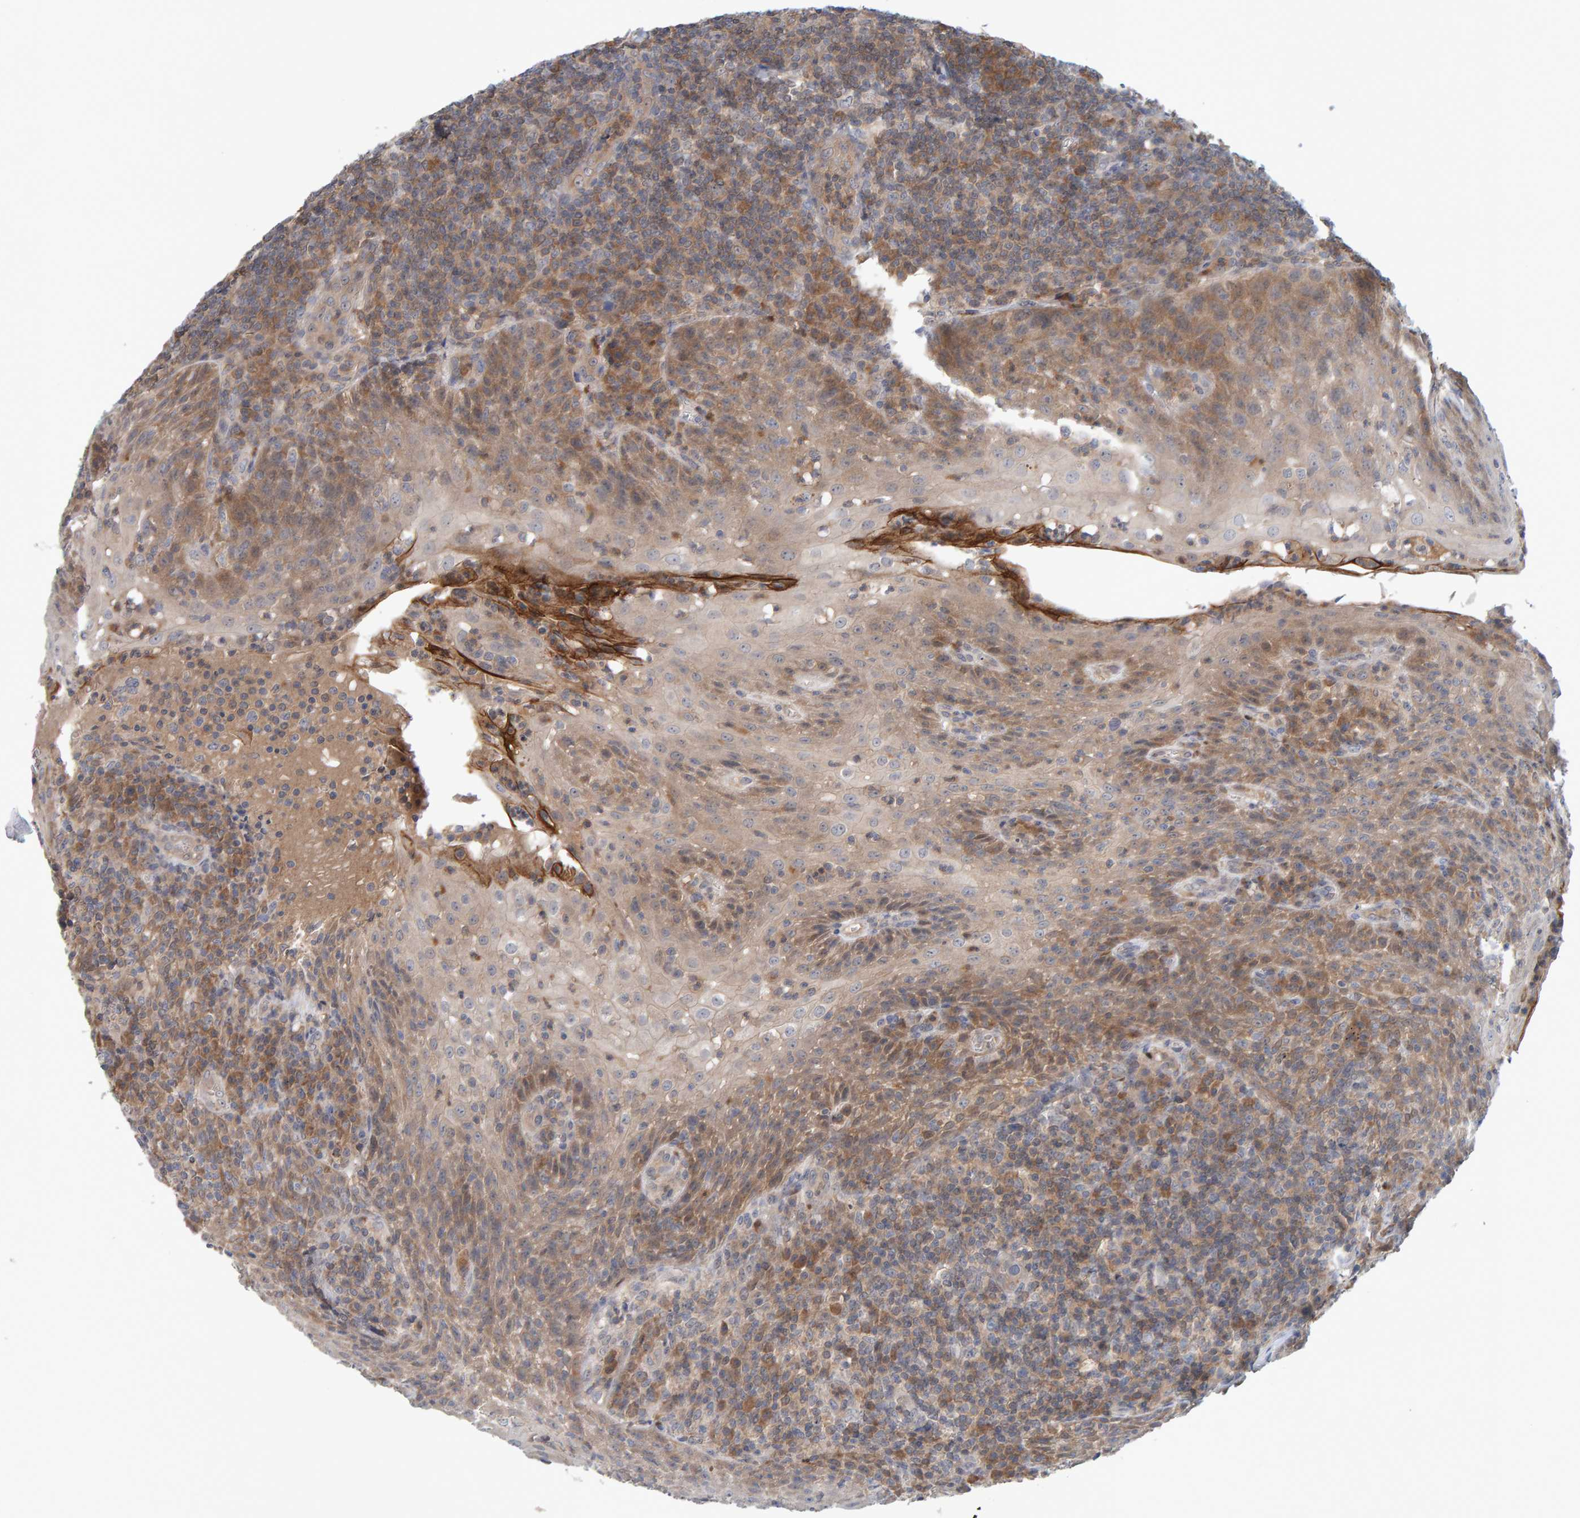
{"staining": {"intensity": "moderate", "quantity": "<25%", "location": "cytoplasmic/membranous"}, "tissue": "tonsil", "cell_type": "Germinal center cells", "image_type": "normal", "snomed": [{"axis": "morphology", "description": "Normal tissue, NOS"}, {"axis": "topography", "description": "Tonsil"}], "caption": "The image reveals staining of unremarkable tonsil, revealing moderate cytoplasmic/membranous protein expression (brown color) within germinal center cells. Nuclei are stained in blue.", "gene": "TATDN1", "patient": {"sex": "male", "age": 37}}